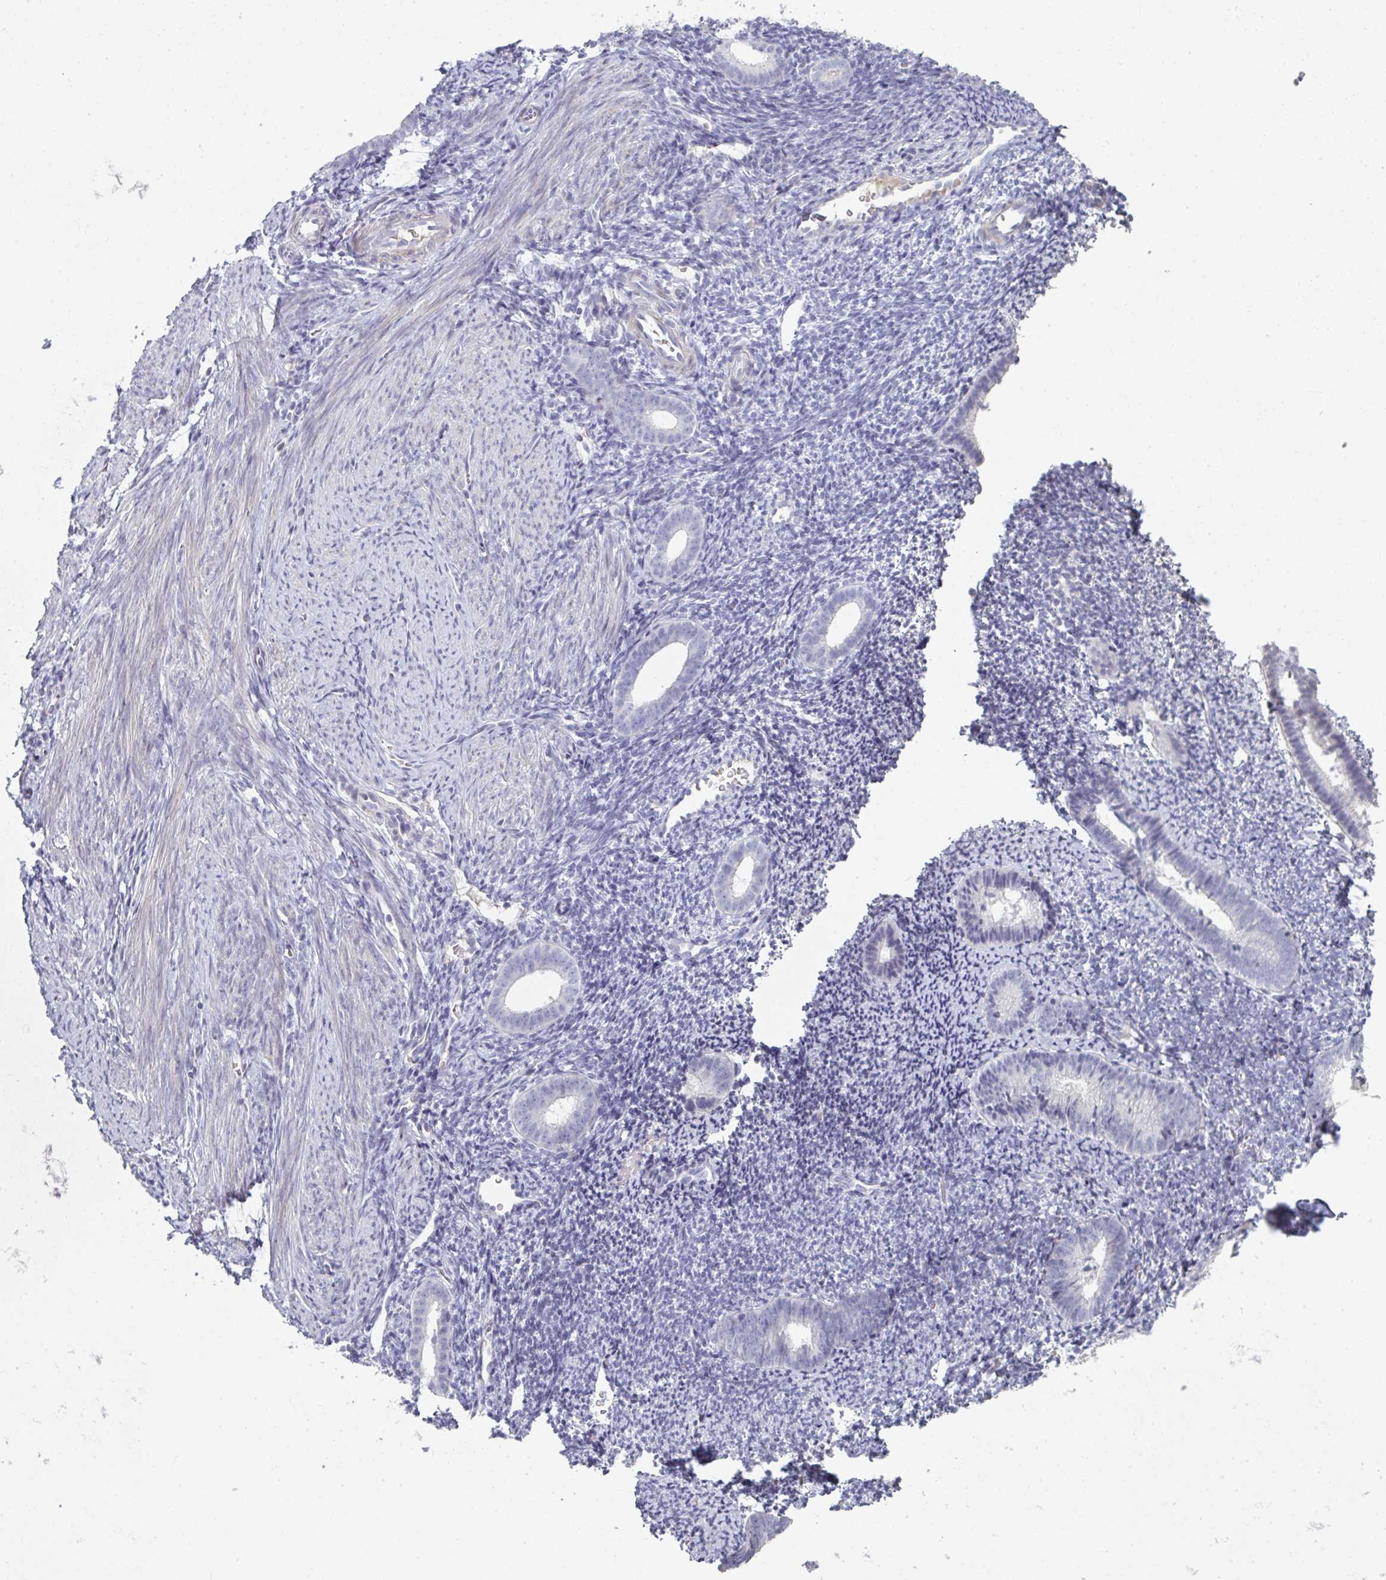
{"staining": {"intensity": "negative", "quantity": "none", "location": "none"}, "tissue": "endometrium", "cell_type": "Cells in endometrial stroma", "image_type": "normal", "snomed": [{"axis": "morphology", "description": "Normal tissue, NOS"}, {"axis": "topography", "description": "Endometrium"}], "caption": "Benign endometrium was stained to show a protein in brown. There is no significant expression in cells in endometrial stroma. The staining was performed using DAB to visualize the protein expression in brown, while the nuclei were stained in blue with hematoxylin (Magnification: 20x).", "gene": "A1CF", "patient": {"sex": "female", "age": 39}}